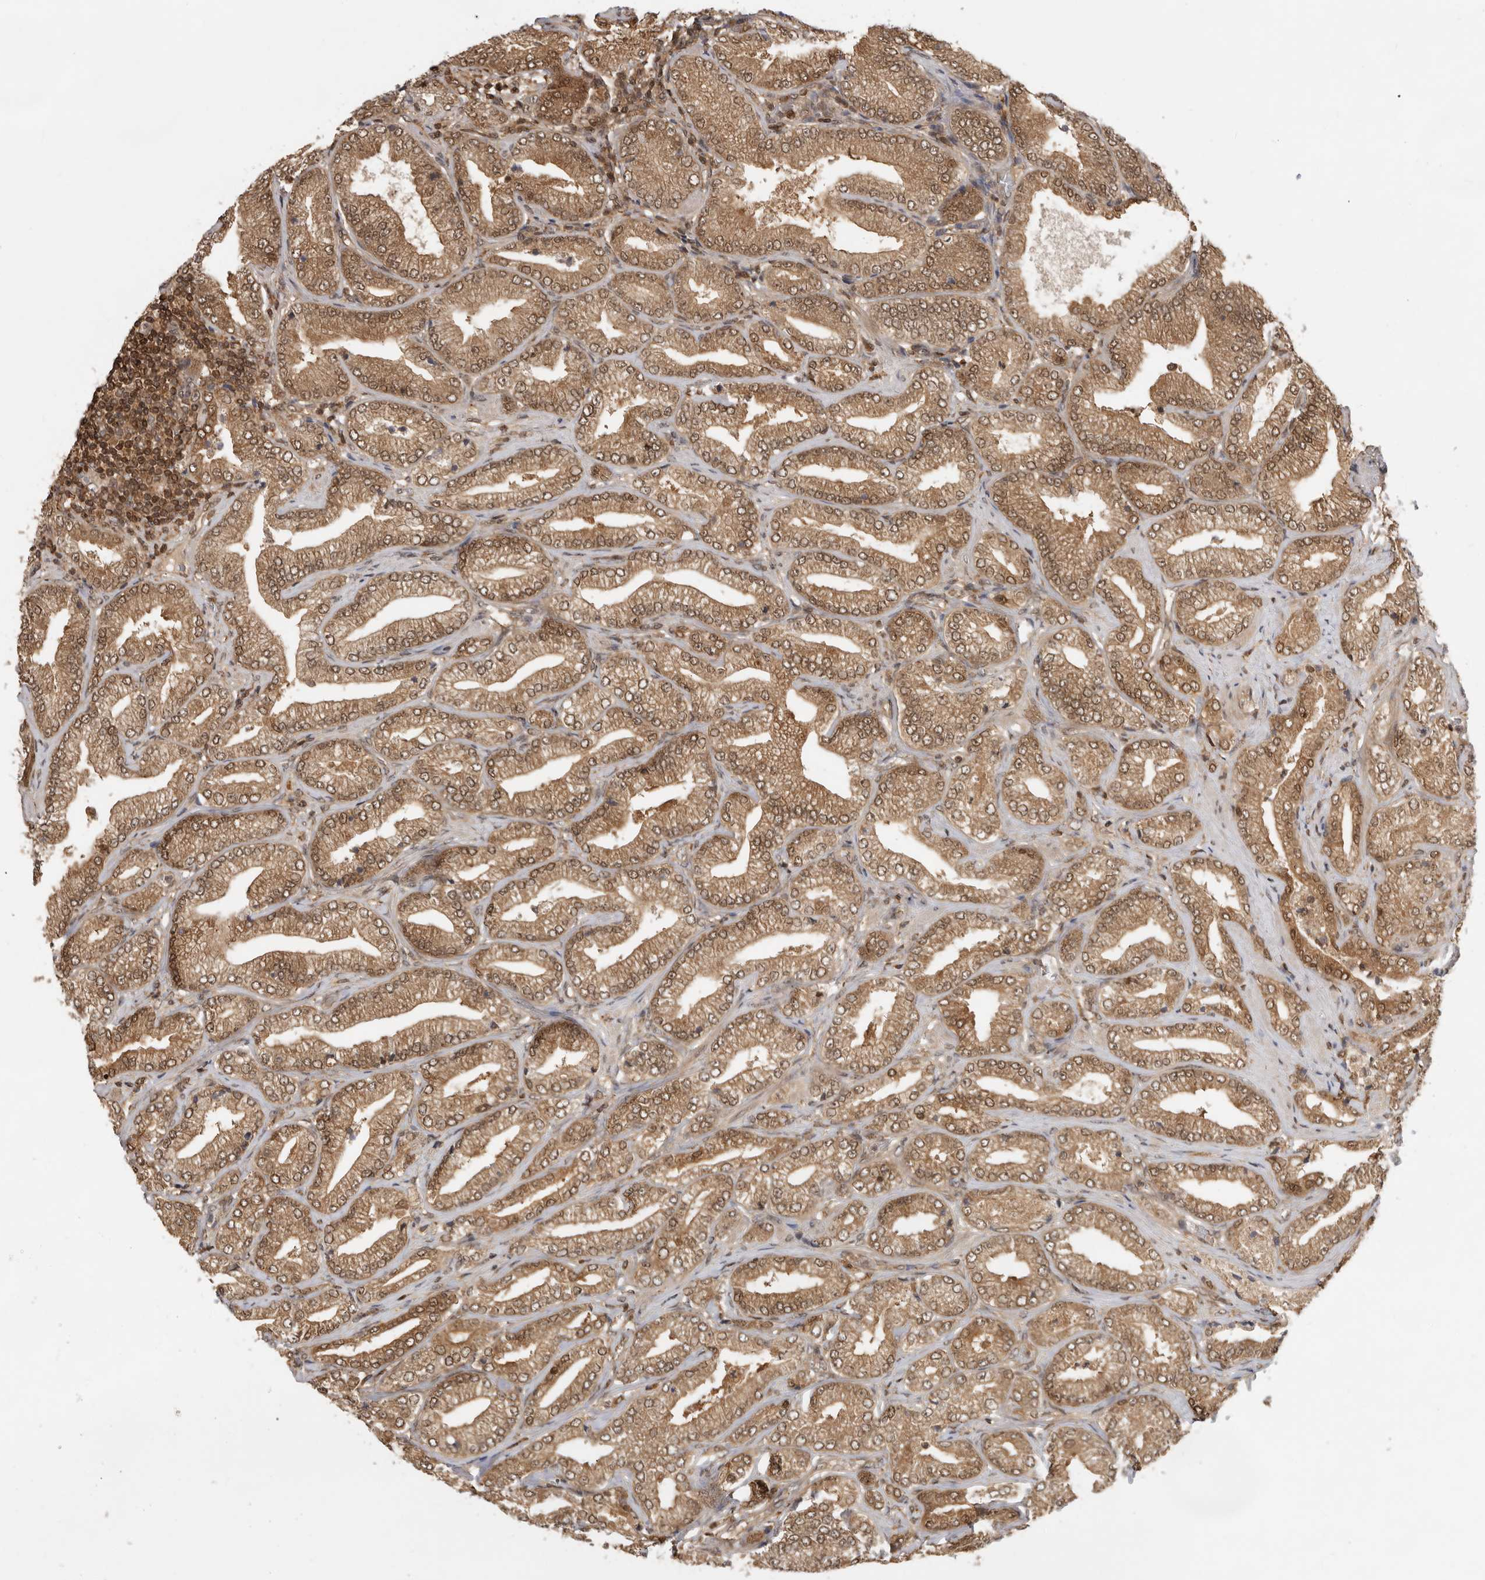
{"staining": {"intensity": "moderate", "quantity": ">75%", "location": "cytoplasmic/membranous,nuclear"}, "tissue": "prostate cancer", "cell_type": "Tumor cells", "image_type": "cancer", "snomed": [{"axis": "morphology", "description": "Adenocarcinoma, Low grade"}, {"axis": "topography", "description": "Prostate"}], "caption": "Immunohistochemistry (IHC) of human prostate cancer exhibits medium levels of moderate cytoplasmic/membranous and nuclear positivity in approximately >75% of tumor cells.", "gene": "ADPRS", "patient": {"sex": "male", "age": 62}}